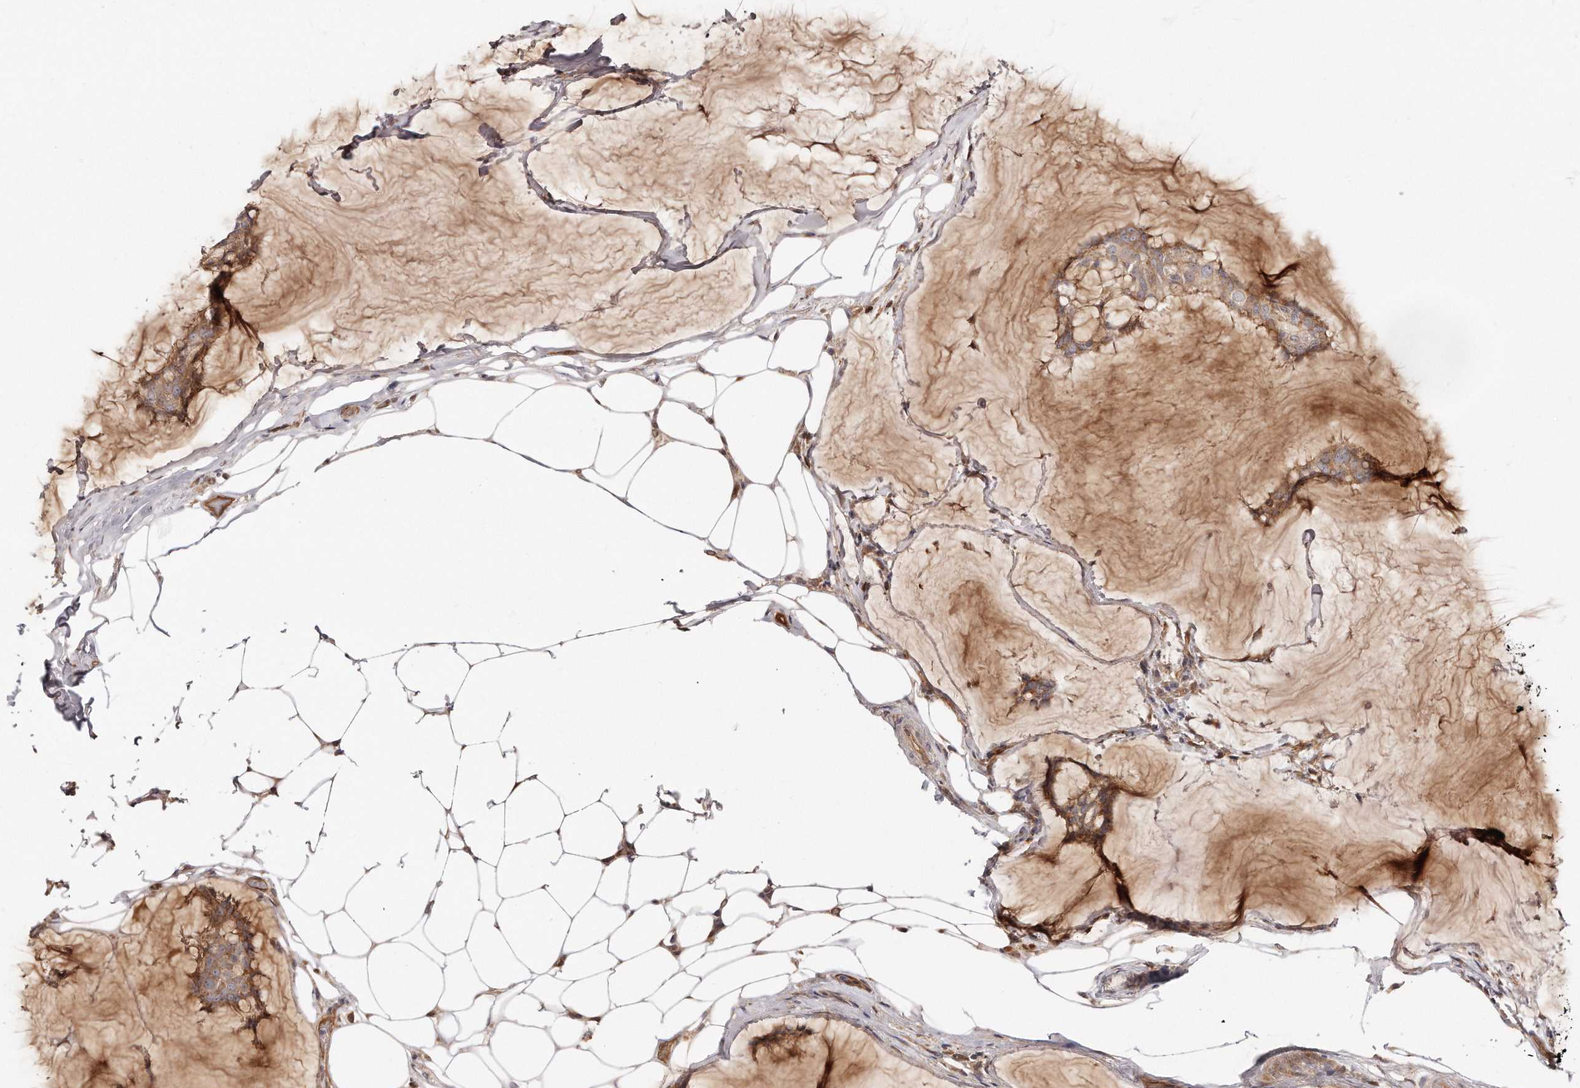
{"staining": {"intensity": "moderate", "quantity": ">75%", "location": "cytoplasmic/membranous"}, "tissue": "breast cancer", "cell_type": "Tumor cells", "image_type": "cancer", "snomed": [{"axis": "morphology", "description": "Duct carcinoma"}, {"axis": "topography", "description": "Breast"}], "caption": "A histopathology image showing moderate cytoplasmic/membranous positivity in approximately >75% of tumor cells in invasive ductal carcinoma (breast), as visualized by brown immunohistochemical staining.", "gene": "GBP4", "patient": {"sex": "female", "age": 93}}